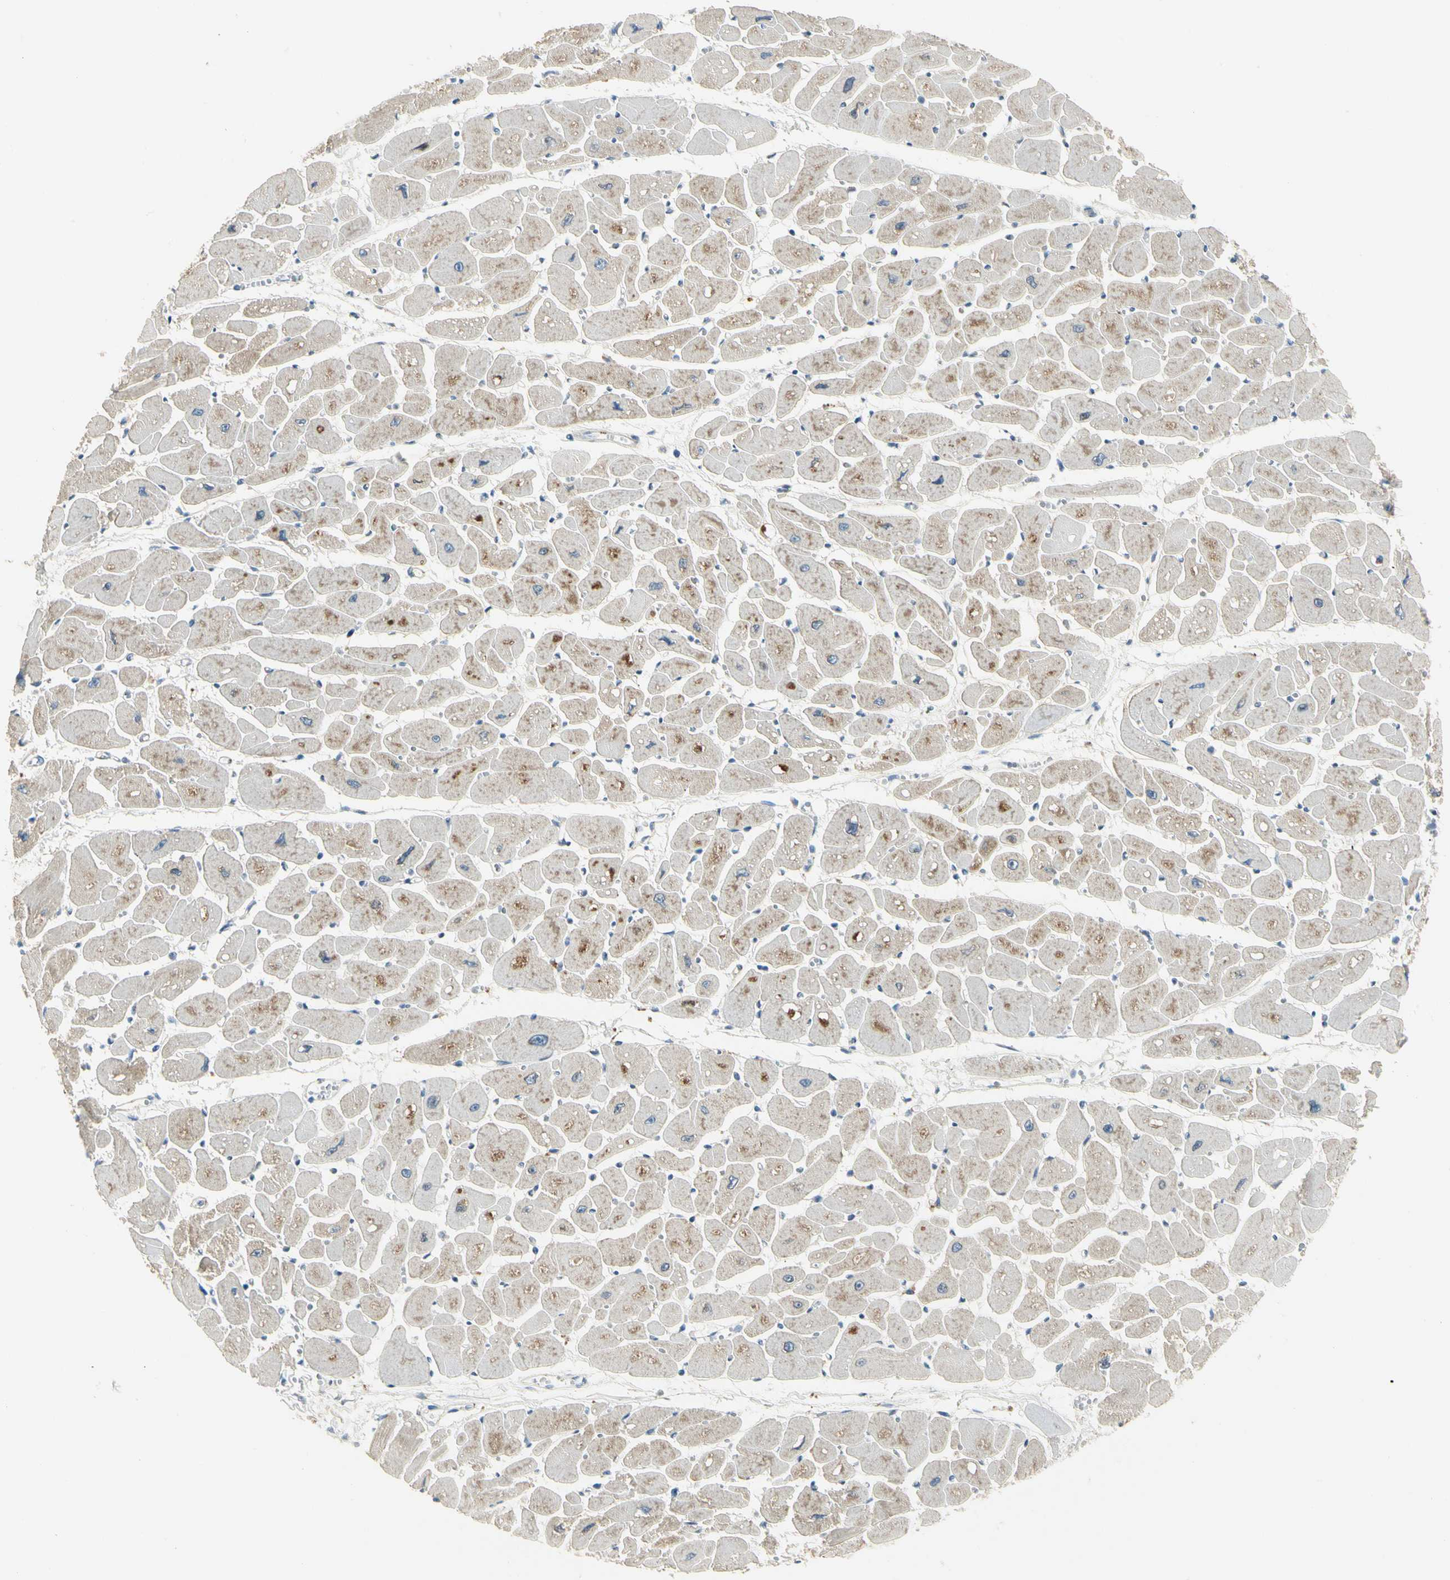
{"staining": {"intensity": "moderate", "quantity": "<25%", "location": "cytoplasmic/membranous"}, "tissue": "heart muscle", "cell_type": "Cardiomyocytes", "image_type": "normal", "snomed": [{"axis": "morphology", "description": "Normal tissue, NOS"}, {"axis": "topography", "description": "Heart"}], "caption": "Moderate cytoplasmic/membranous expression is present in about <25% of cardiomyocytes in benign heart muscle.", "gene": "MANSC1", "patient": {"sex": "female", "age": 54}}